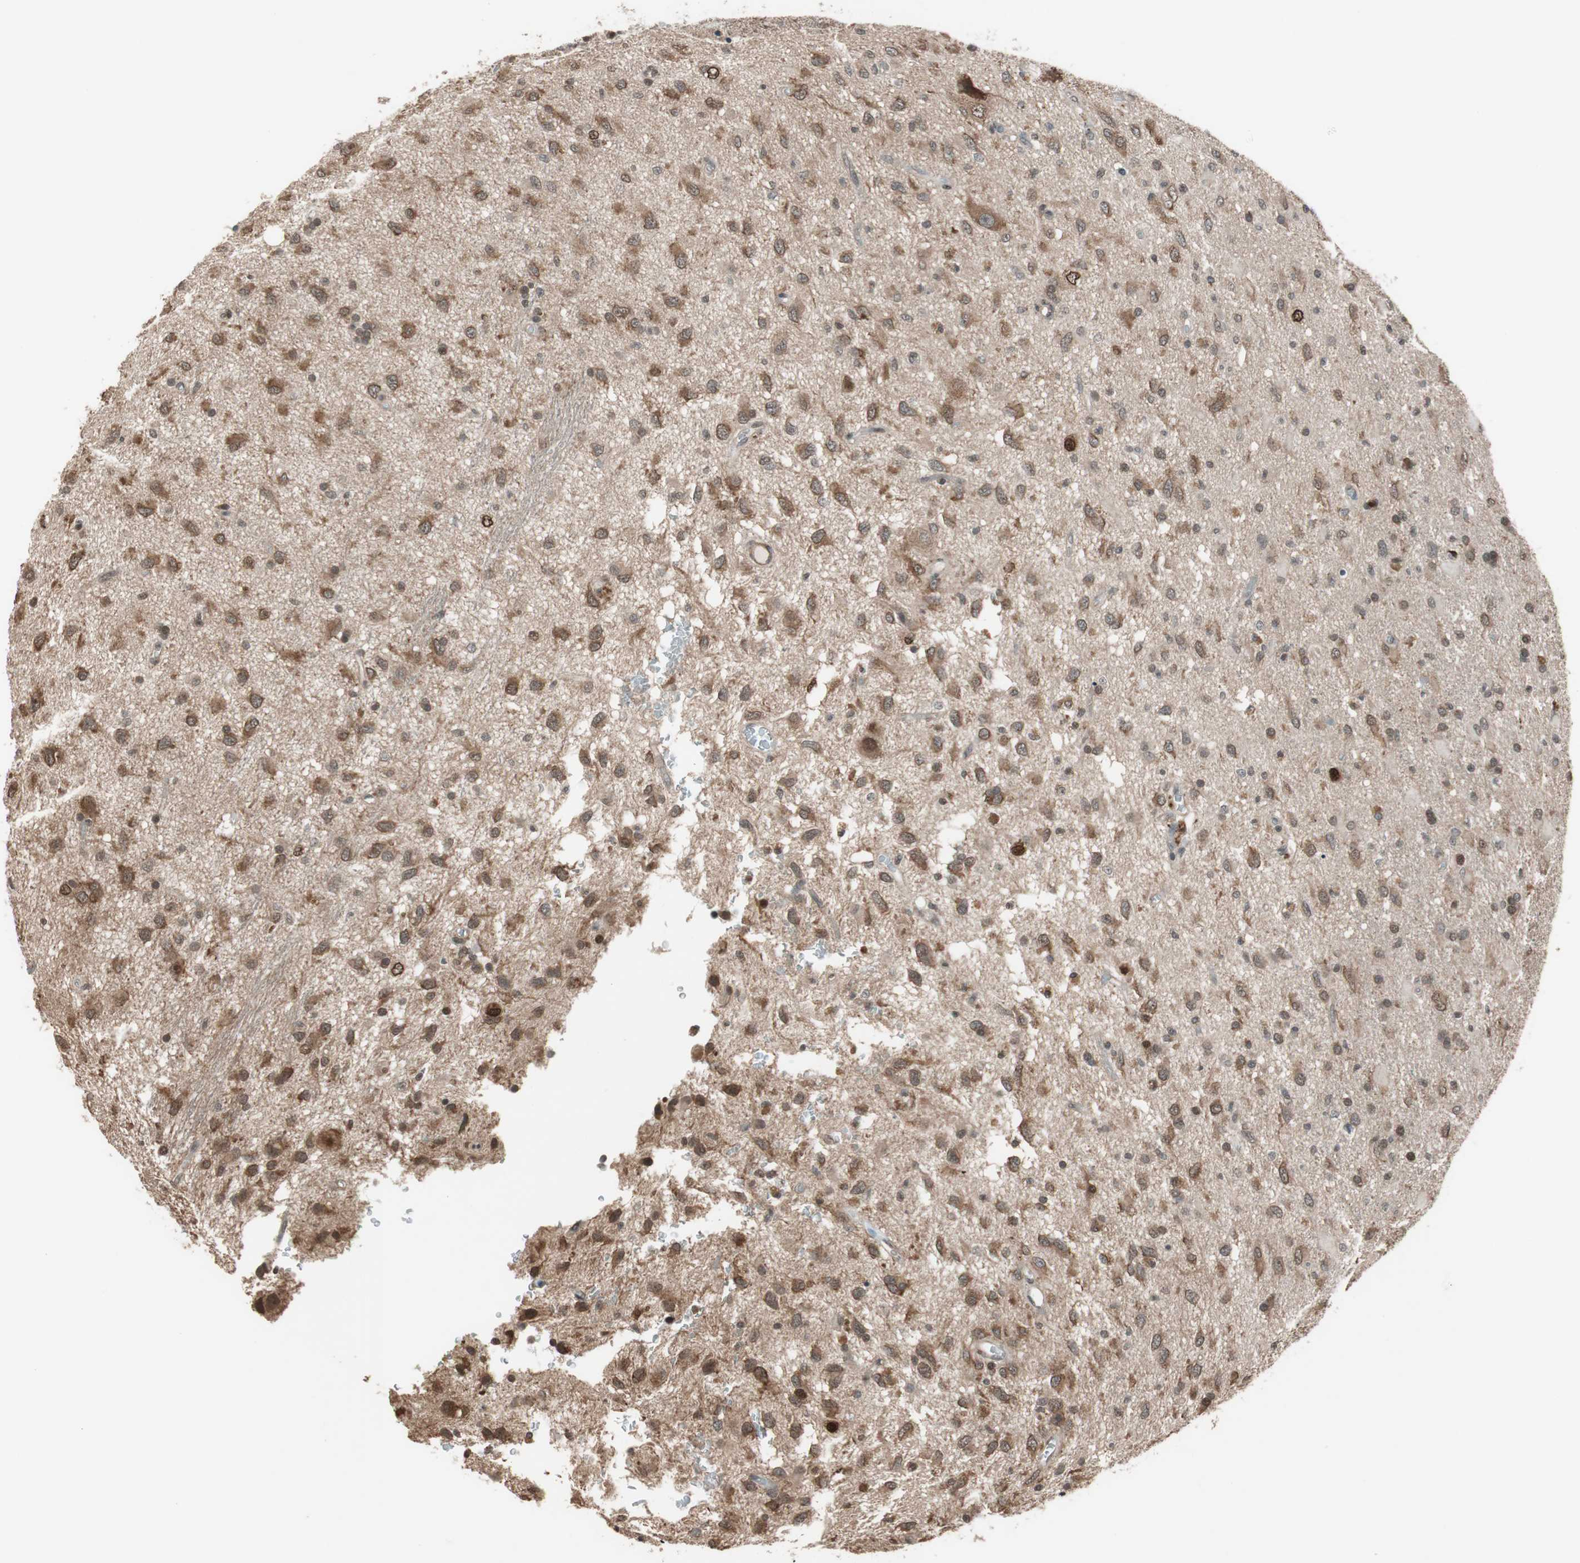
{"staining": {"intensity": "moderate", "quantity": "25%-75%", "location": "cytoplasmic/membranous,nuclear"}, "tissue": "glioma", "cell_type": "Tumor cells", "image_type": "cancer", "snomed": [{"axis": "morphology", "description": "Glioma, malignant, Low grade"}, {"axis": "topography", "description": "Brain"}], "caption": "IHC of human glioma displays medium levels of moderate cytoplasmic/membranous and nuclear positivity in approximately 25%-75% of tumor cells.", "gene": "DRAP1", "patient": {"sex": "male", "age": 77}}